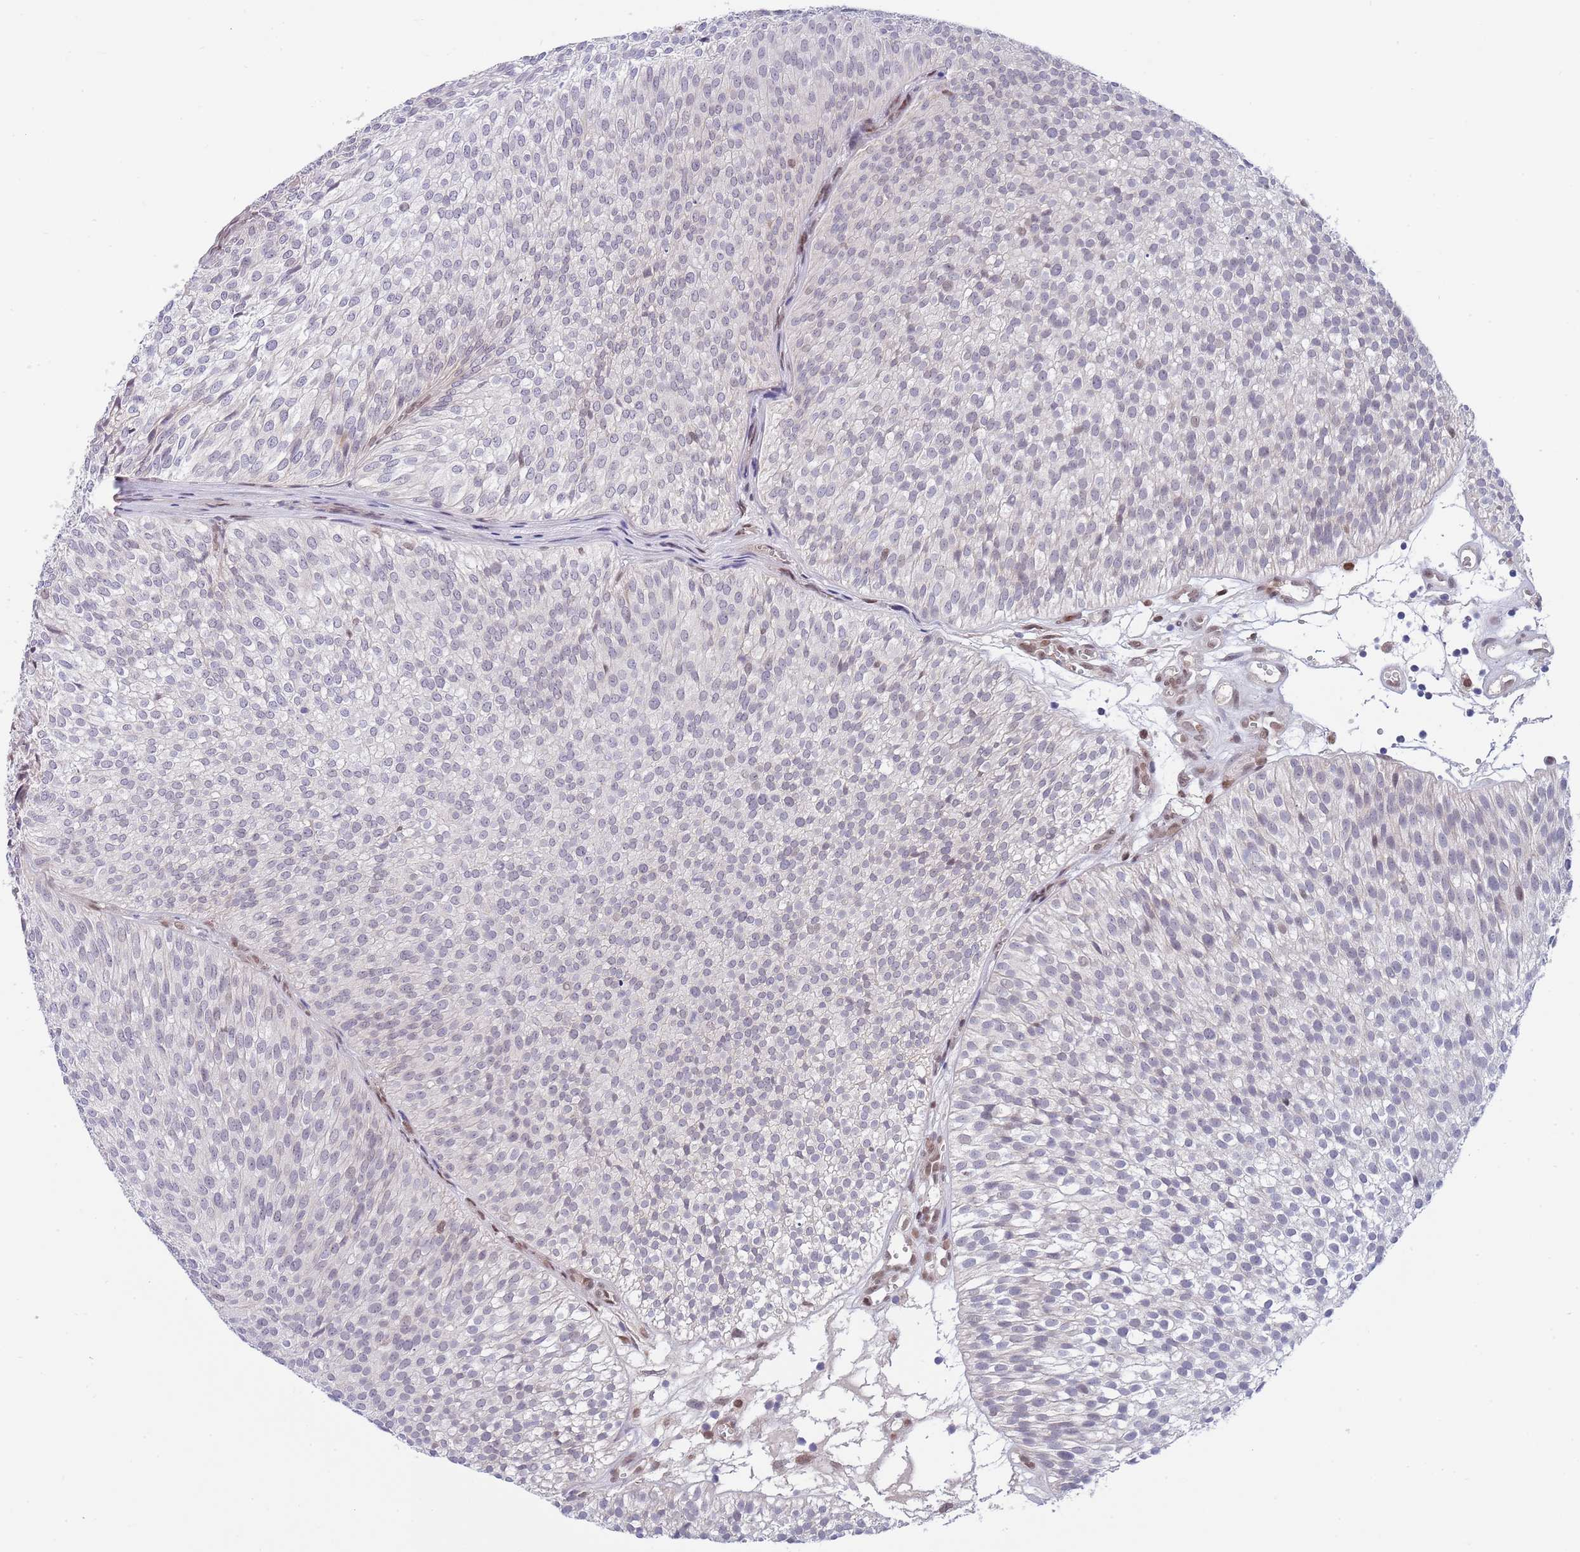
{"staining": {"intensity": "weak", "quantity": "<25%", "location": "nuclear"}, "tissue": "urothelial cancer", "cell_type": "Tumor cells", "image_type": "cancer", "snomed": [{"axis": "morphology", "description": "Urothelial carcinoma, Low grade"}, {"axis": "topography", "description": "Urinary bladder"}], "caption": "A histopathology image of human urothelial cancer is negative for staining in tumor cells.", "gene": "NLRP6", "patient": {"sex": "male", "age": 91}}